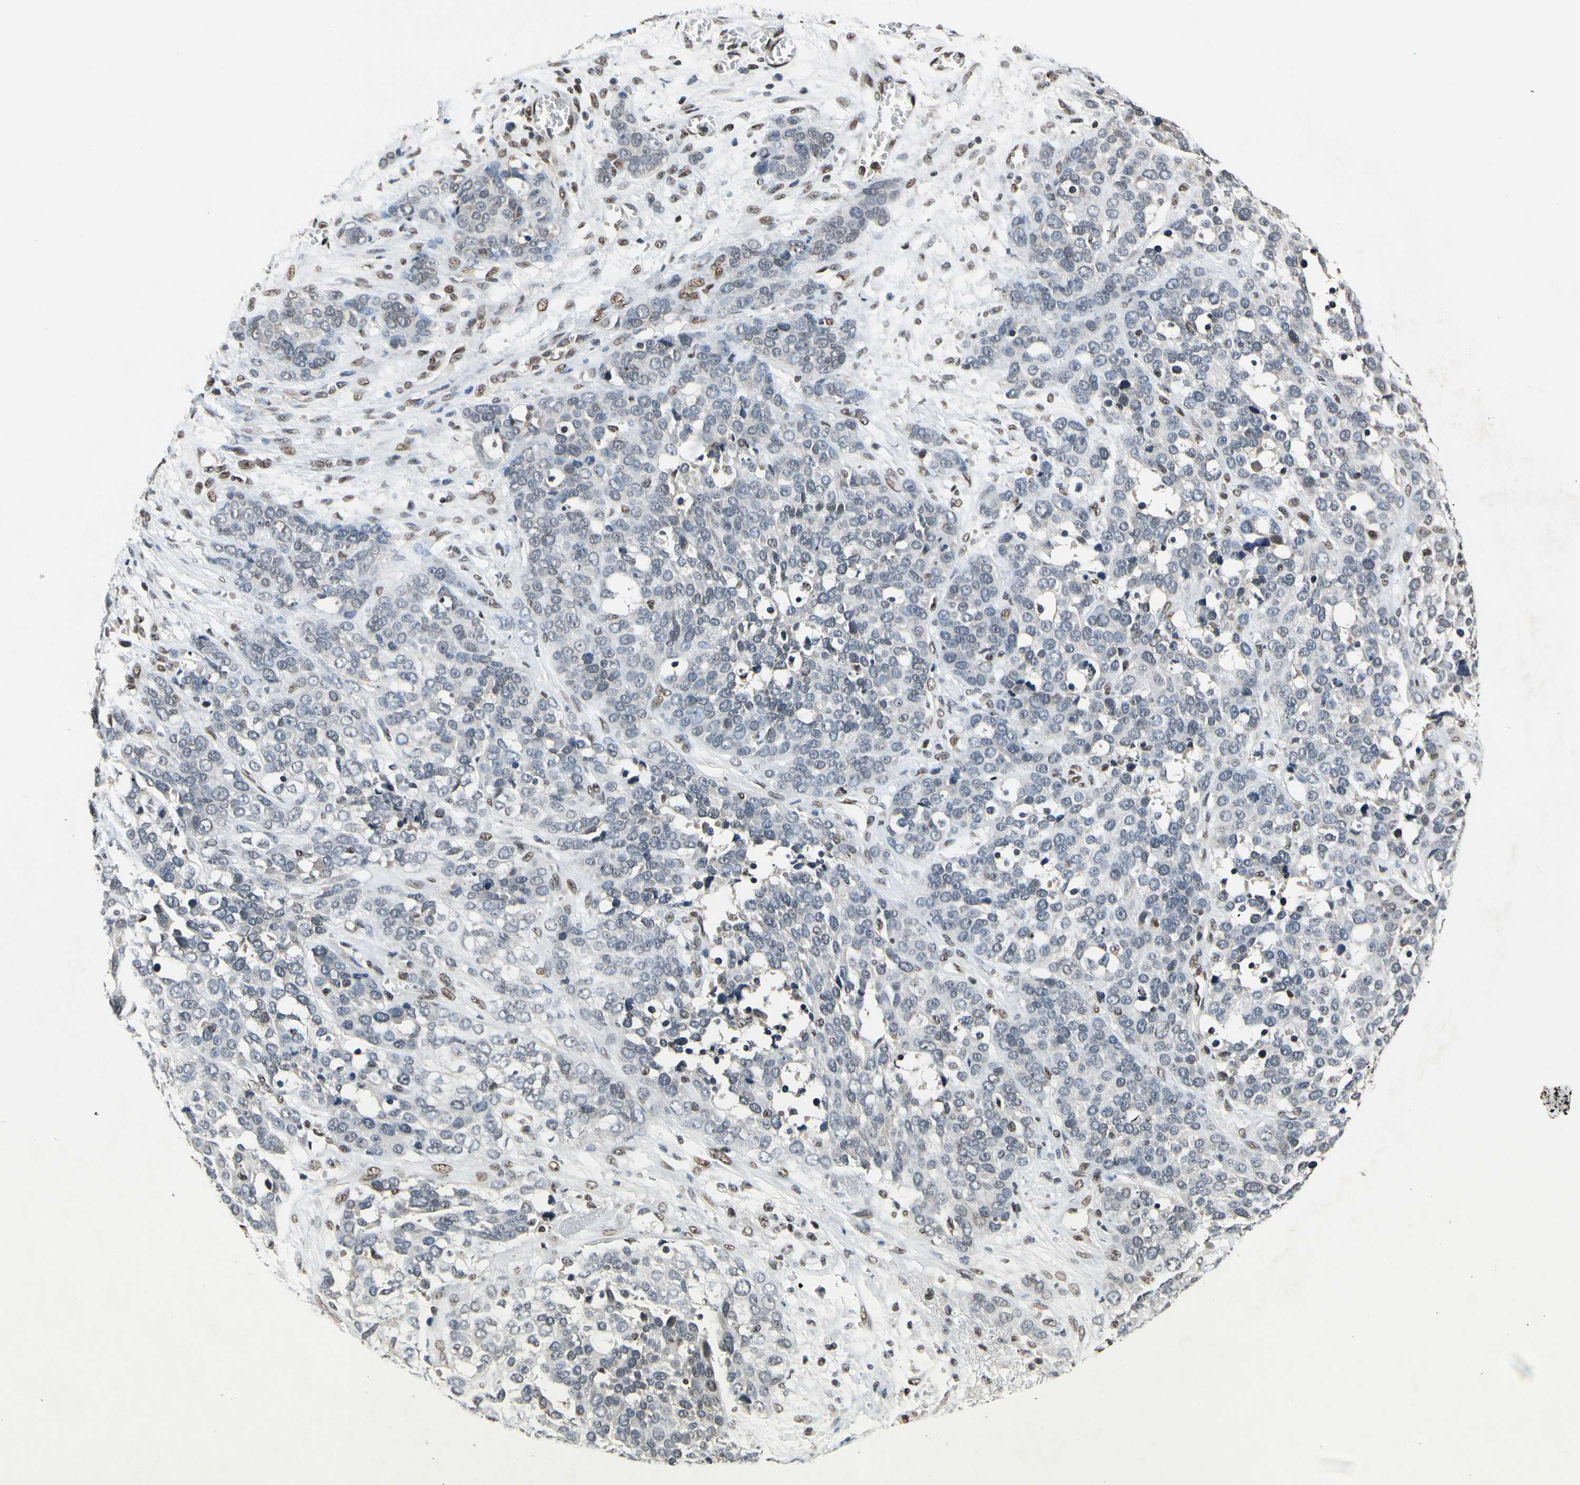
{"staining": {"intensity": "weak", "quantity": "25%-75%", "location": "nuclear"}, "tissue": "ovarian cancer", "cell_type": "Tumor cells", "image_type": "cancer", "snomed": [{"axis": "morphology", "description": "Cystadenocarcinoma, serous, NOS"}, {"axis": "topography", "description": "Ovary"}], "caption": "High-power microscopy captured an immunohistochemistry micrograph of ovarian cancer, revealing weak nuclear staining in approximately 25%-75% of tumor cells.", "gene": "RECQL", "patient": {"sex": "female", "age": 44}}